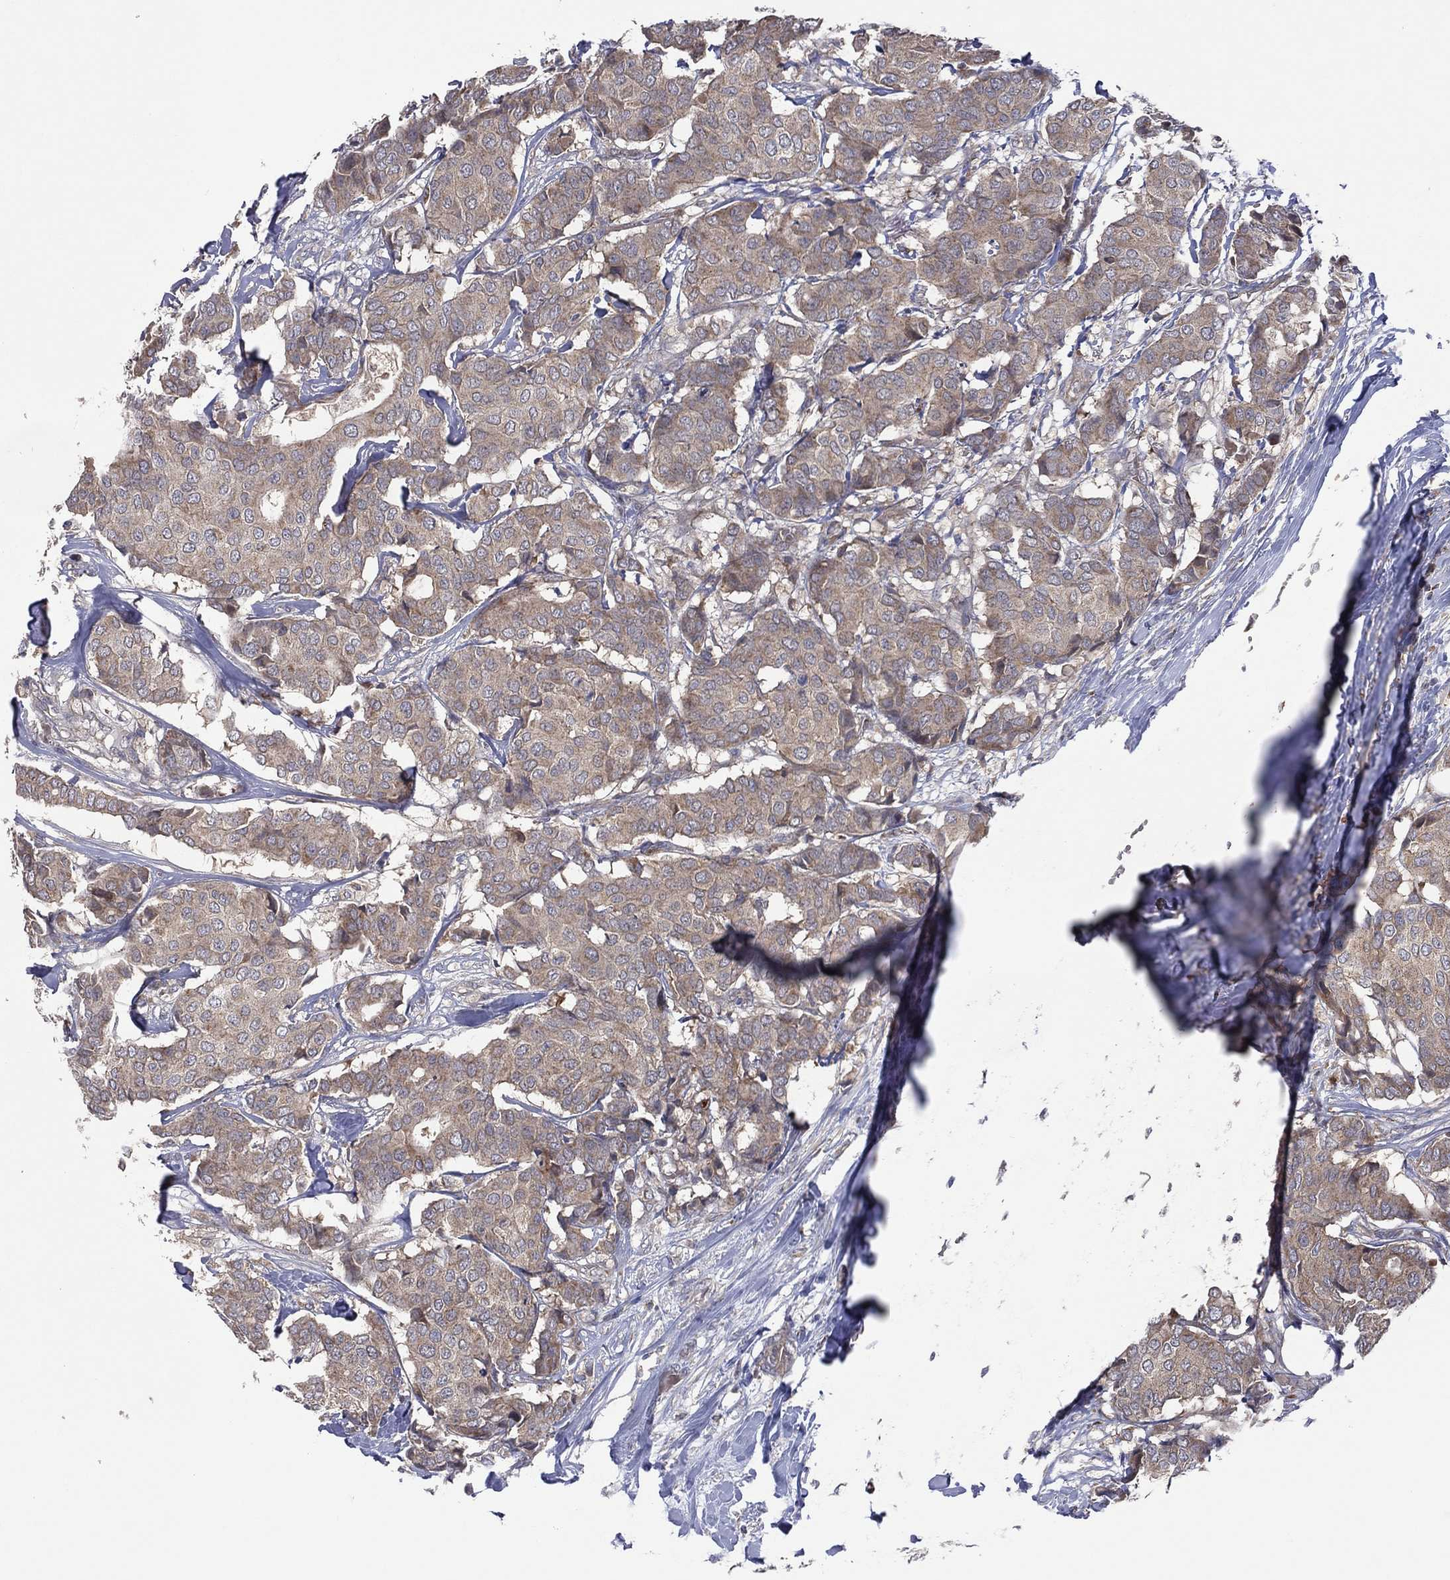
{"staining": {"intensity": "weak", "quantity": "25%-75%", "location": "cytoplasmic/membranous"}, "tissue": "breast cancer", "cell_type": "Tumor cells", "image_type": "cancer", "snomed": [{"axis": "morphology", "description": "Duct carcinoma"}, {"axis": "topography", "description": "Breast"}], "caption": "A high-resolution histopathology image shows immunohistochemistry staining of breast cancer, which demonstrates weak cytoplasmic/membranous positivity in approximately 25%-75% of tumor cells. (DAB (3,3'-diaminobenzidine) = brown stain, brightfield microscopy at high magnification).", "gene": "STARD3", "patient": {"sex": "female", "age": 75}}